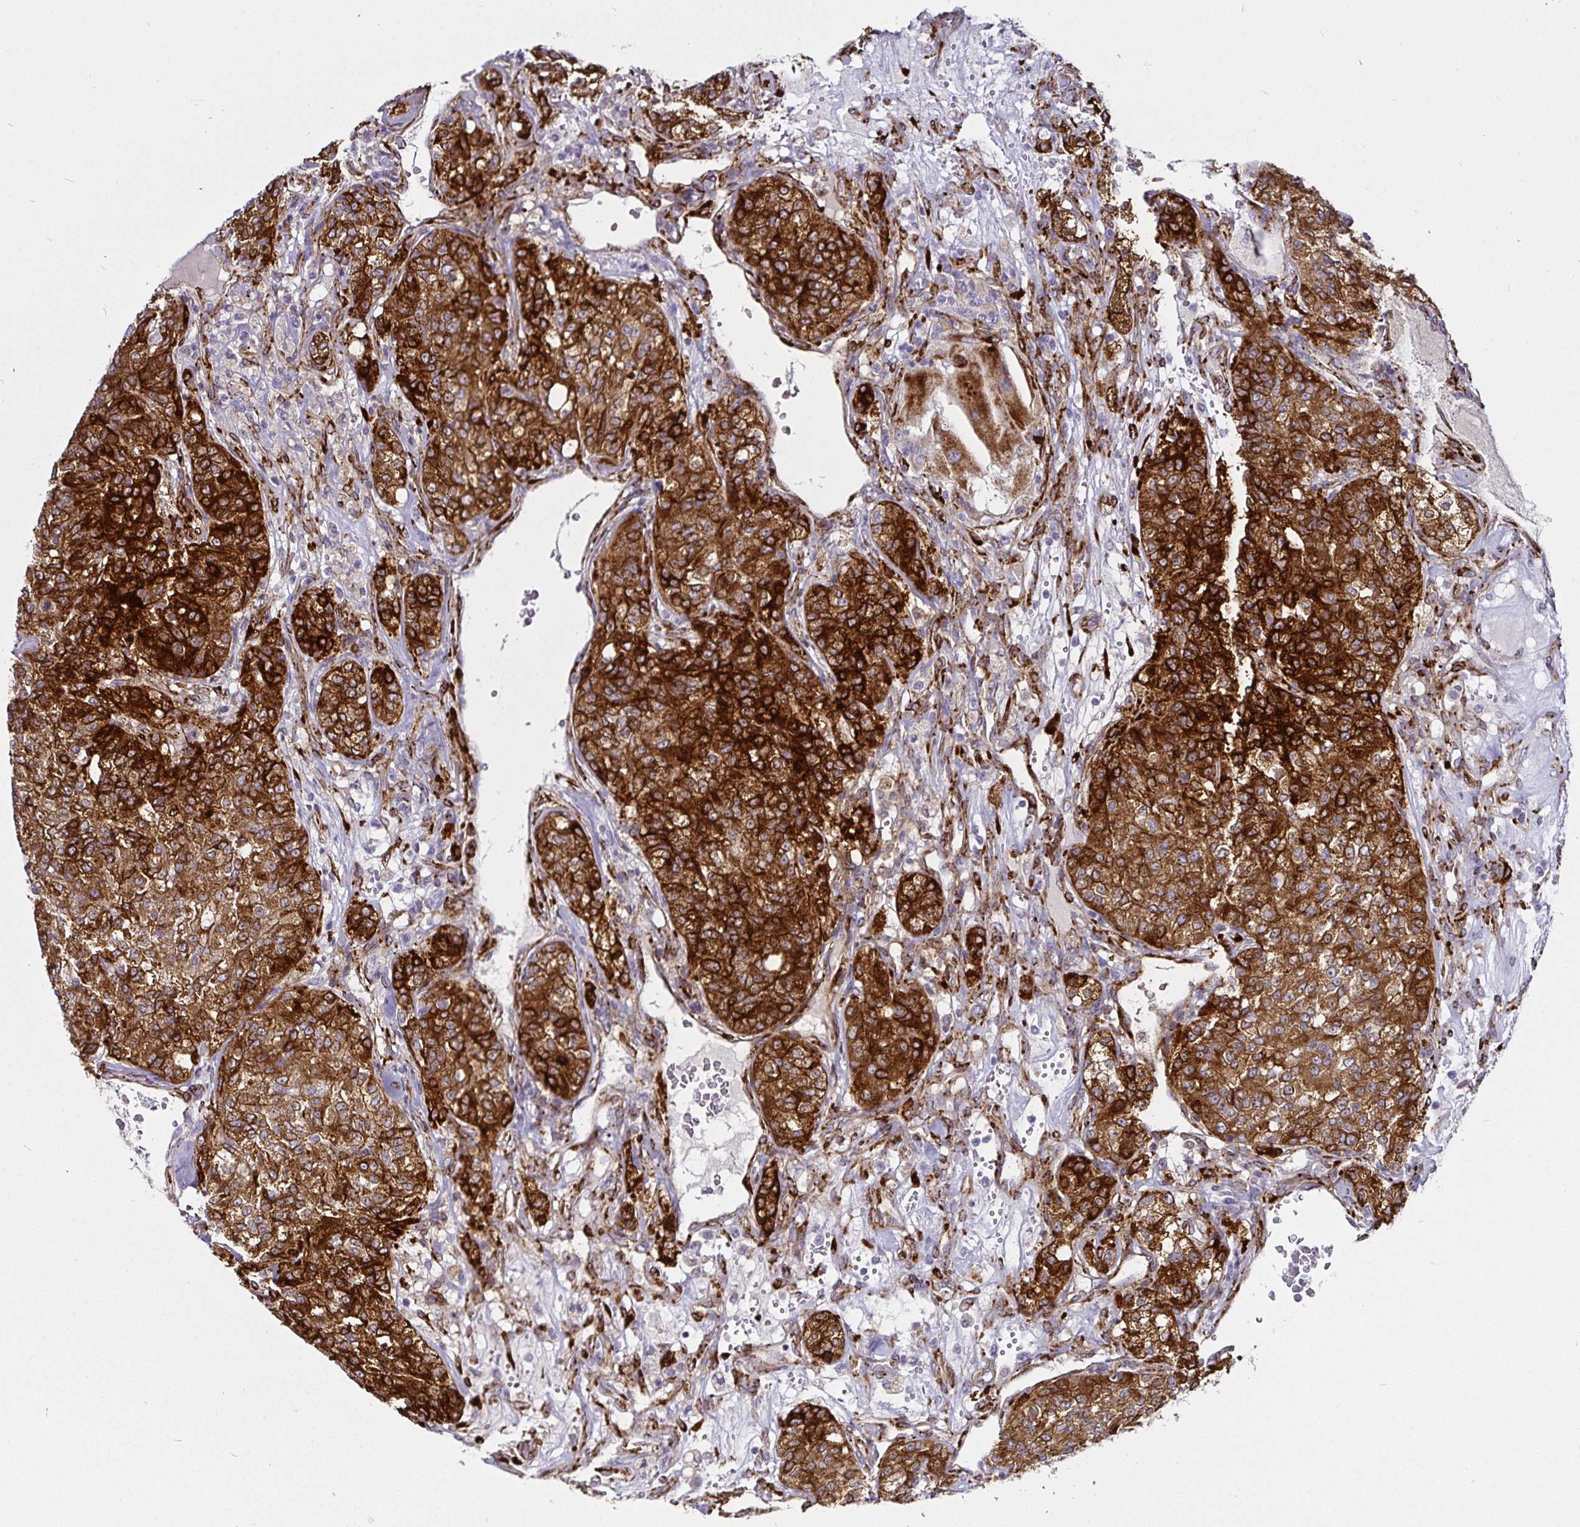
{"staining": {"intensity": "strong", "quantity": ">75%", "location": "cytoplasmic/membranous"}, "tissue": "renal cancer", "cell_type": "Tumor cells", "image_type": "cancer", "snomed": [{"axis": "morphology", "description": "Adenocarcinoma, NOS"}, {"axis": "topography", "description": "Kidney"}], "caption": "Strong cytoplasmic/membranous protein expression is seen in approximately >75% of tumor cells in renal cancer.", "gene": "P4HA2", "patient": {"sex": "female", "age": 63}}